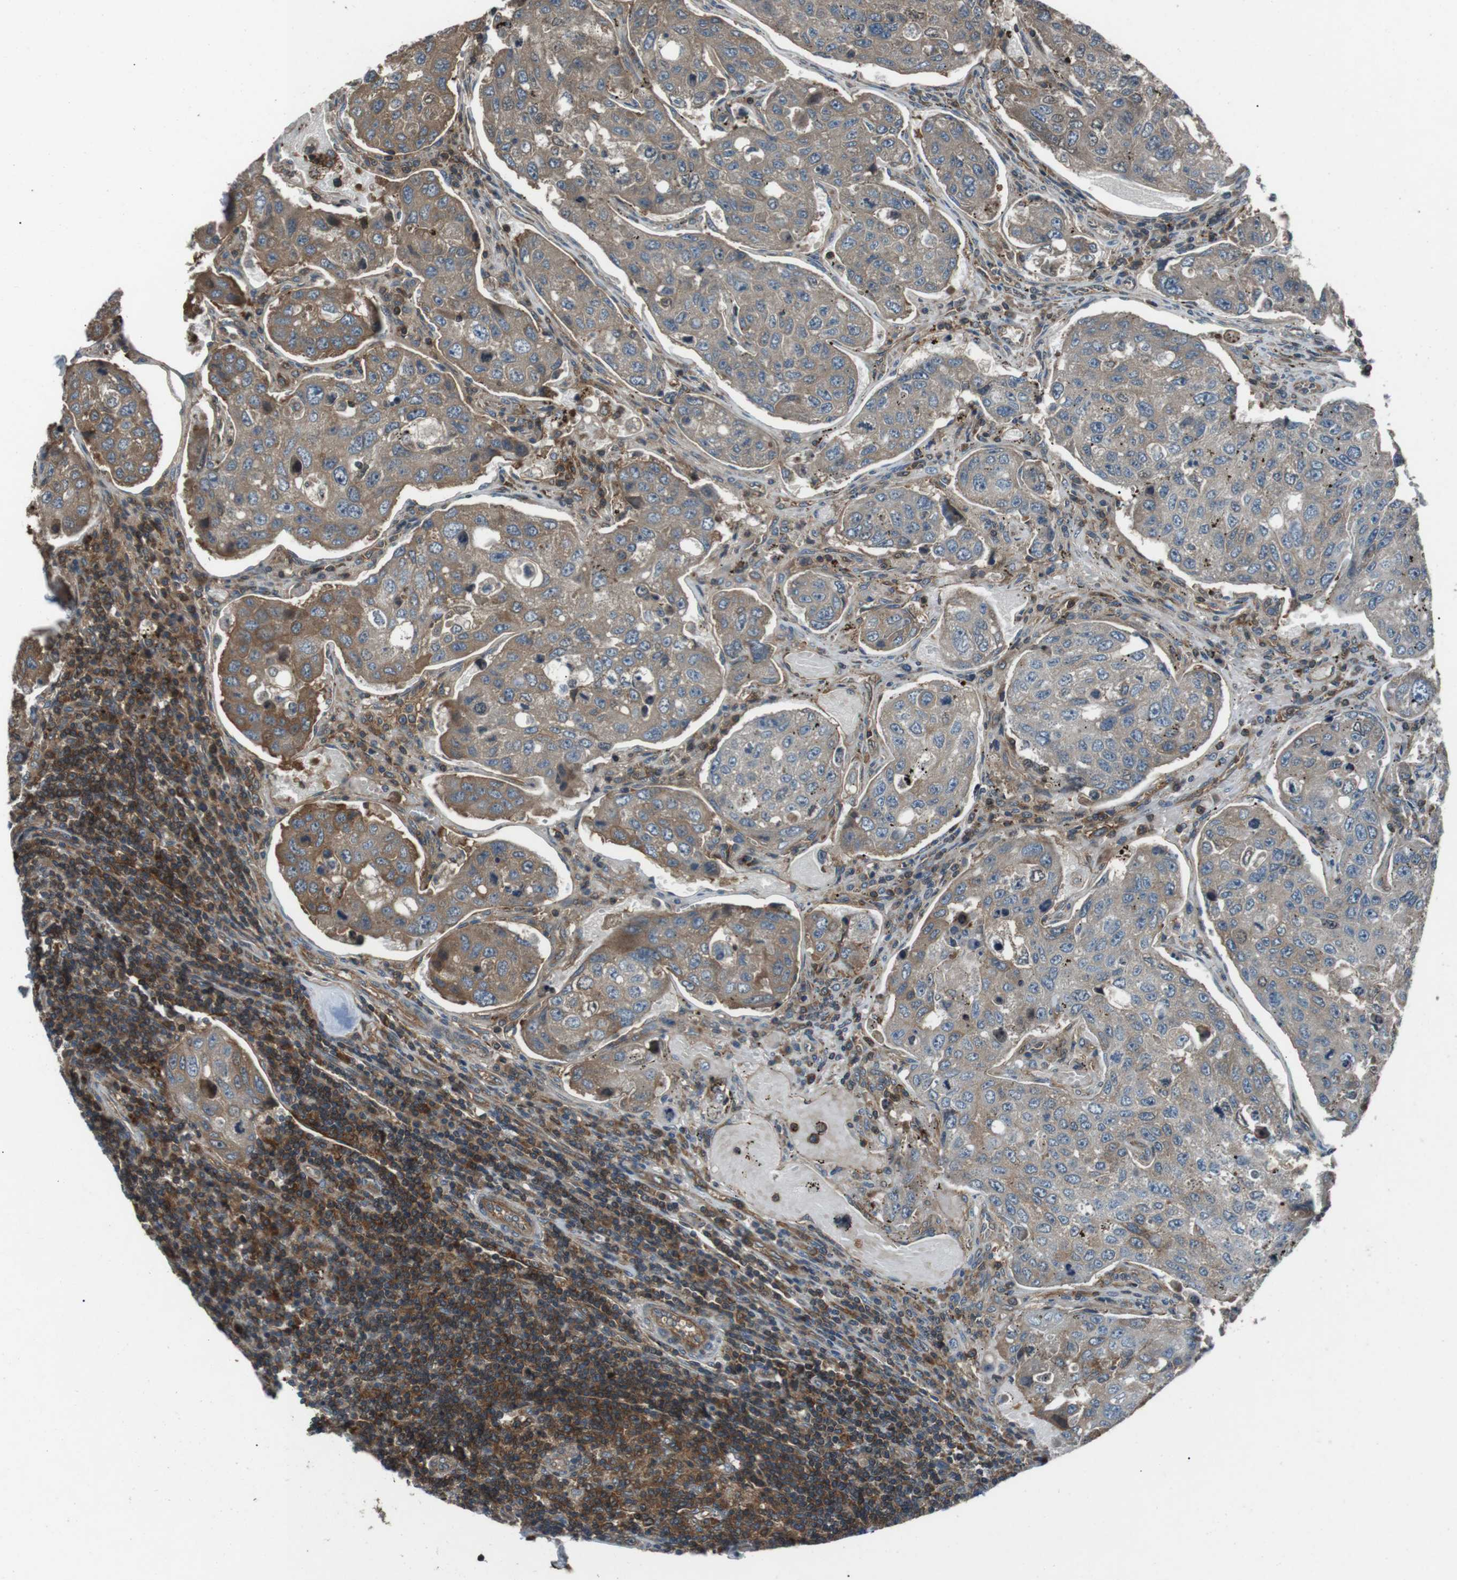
{"staining": {"intensity": "moderate", "quantity": "<25%", "location": "cytoplasmic/membranous"}, "tissue": "urothelial cancer", "cell_type": "Tumor cells", "image_type": "cancer", "snomed": [{"axis": "morphology", "description": "Urothelial carcinoma, High grade"}, {"axis": "topography", "description": "Lymph node"}, {"axis": "topography", "description": "Urinary bladder"}], "caption": "A low amount of moderate cytoplasmic/membranous positivity is appreciated in about <25% of tumor cells in urothelial carcinoma (high-grade) tissue.", "gene": "GPR161", "patient": {"sex": "male", "age": 51}}